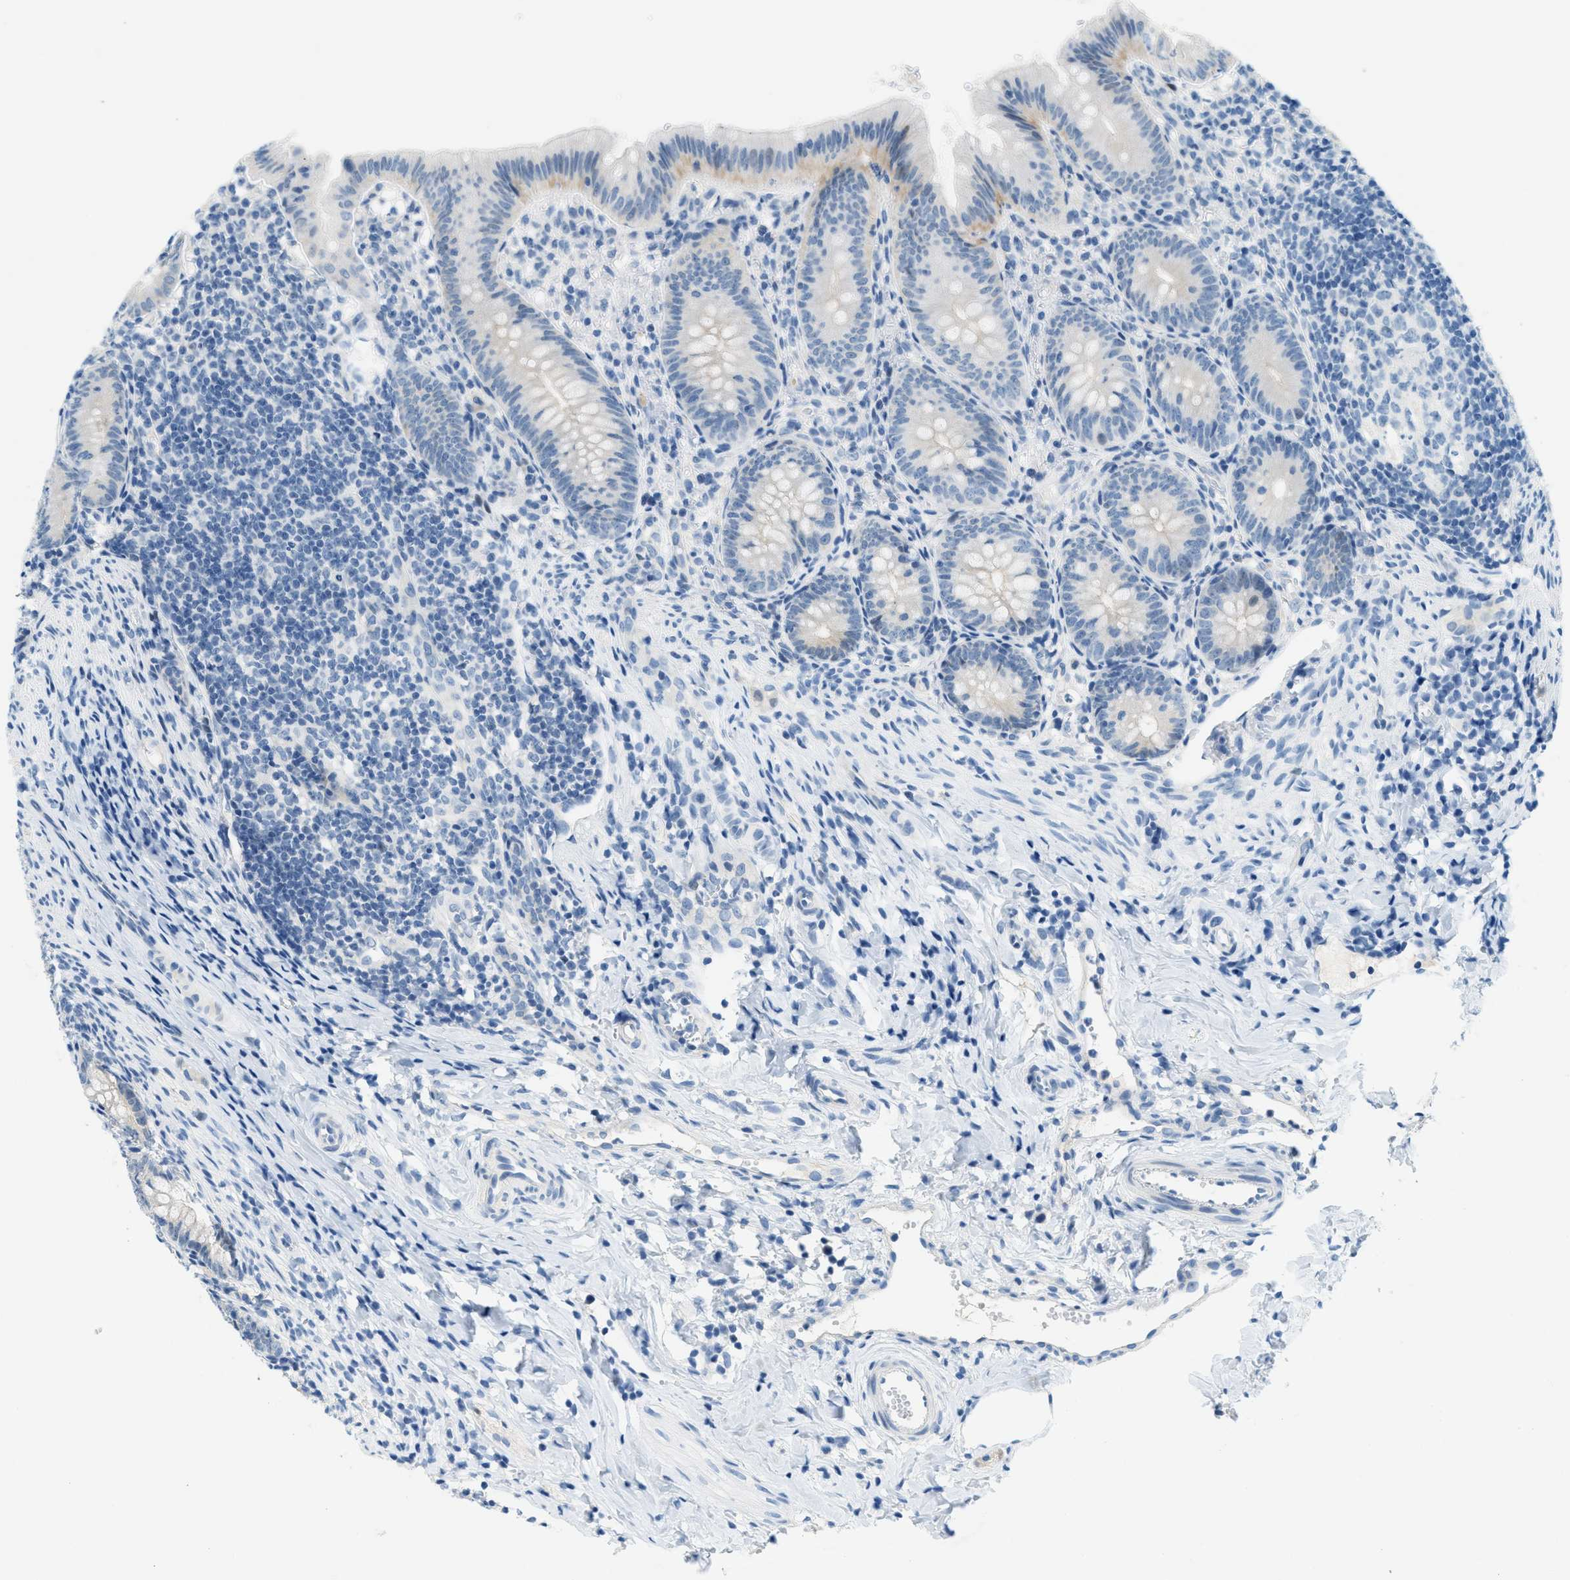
{"staining": {"intensity": "weak", "quantity": "<25%", "location": "cytoplasmic/membranous"}, "tissue": "appendix", "cell_type": "Glandular cells", "image_type": "normal", "snomed": [{"axis": "morphology", "description": "Normal tissue, NOS"}, {"axis": "topography", "description": "Appendix"}], "caption": "Immunohistochemistry (IHC) photomicrograph of benign appendix: appendix stained with DAB (3,3'-diaminobenzidine) displays no significant protein staining in glandular cells.", "gene": "CYP4X1", "patient": {"sex": "male", "age": 1}}